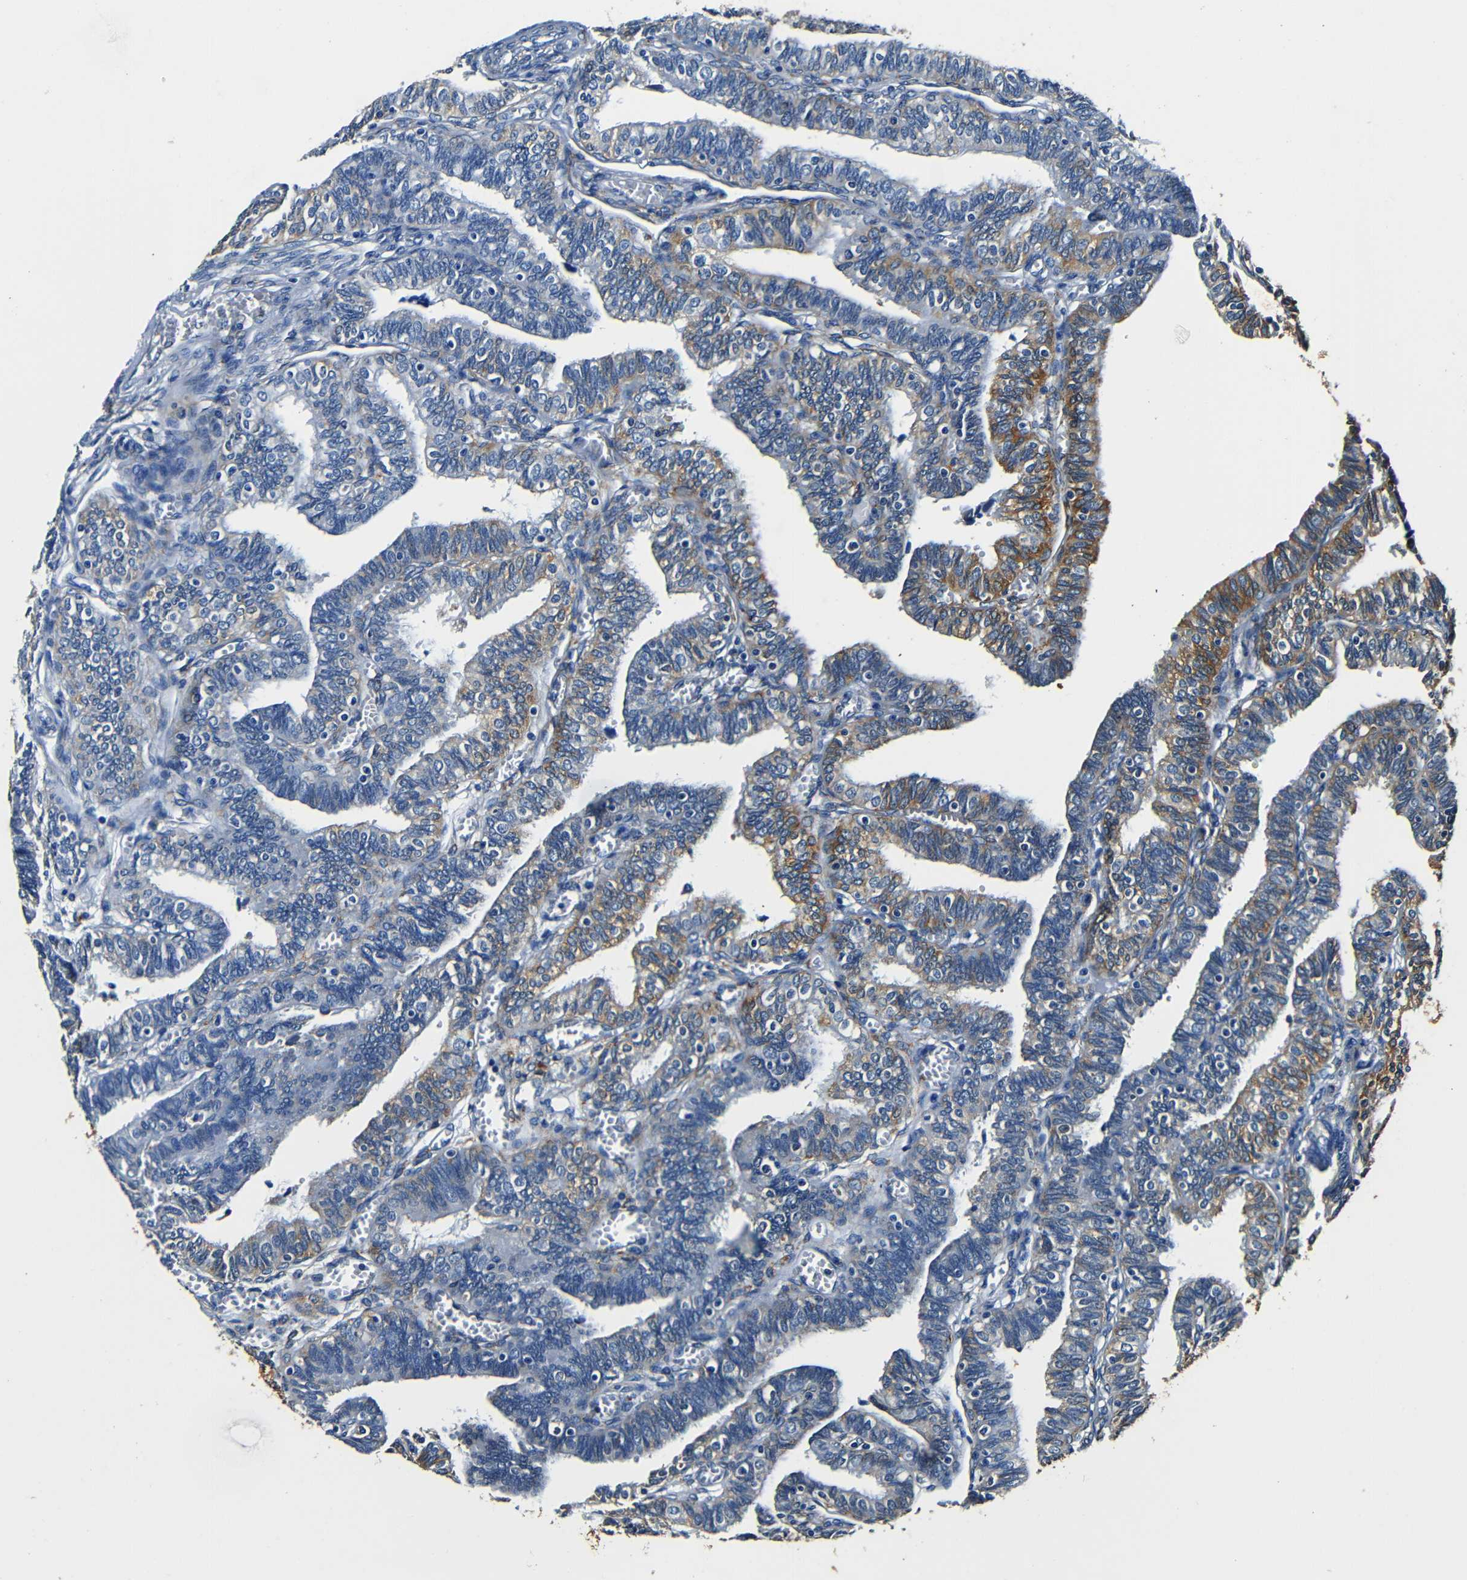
{"staining": {"intensity": "moderate", "quantity": "25%-75%", "location": "cytoplasmic/membranous"}, "tissue": "fallopian tube", "cell_type": "Glandular cells", "image_type": "normal", "snomed": [{"axis": "morphology", "description": "Normal tissue, NOS"}, {"axis": "topography", "description": "Fallopian tube"}], "caption": "The micrograph reveals staining of unremarkable fallopian tube, revealing moderate cytoplasmic/membranous protein expression (brown color) within glandular cells.", "gene": "RRBP1", "patient": {"sex": "female", "age": 46}}